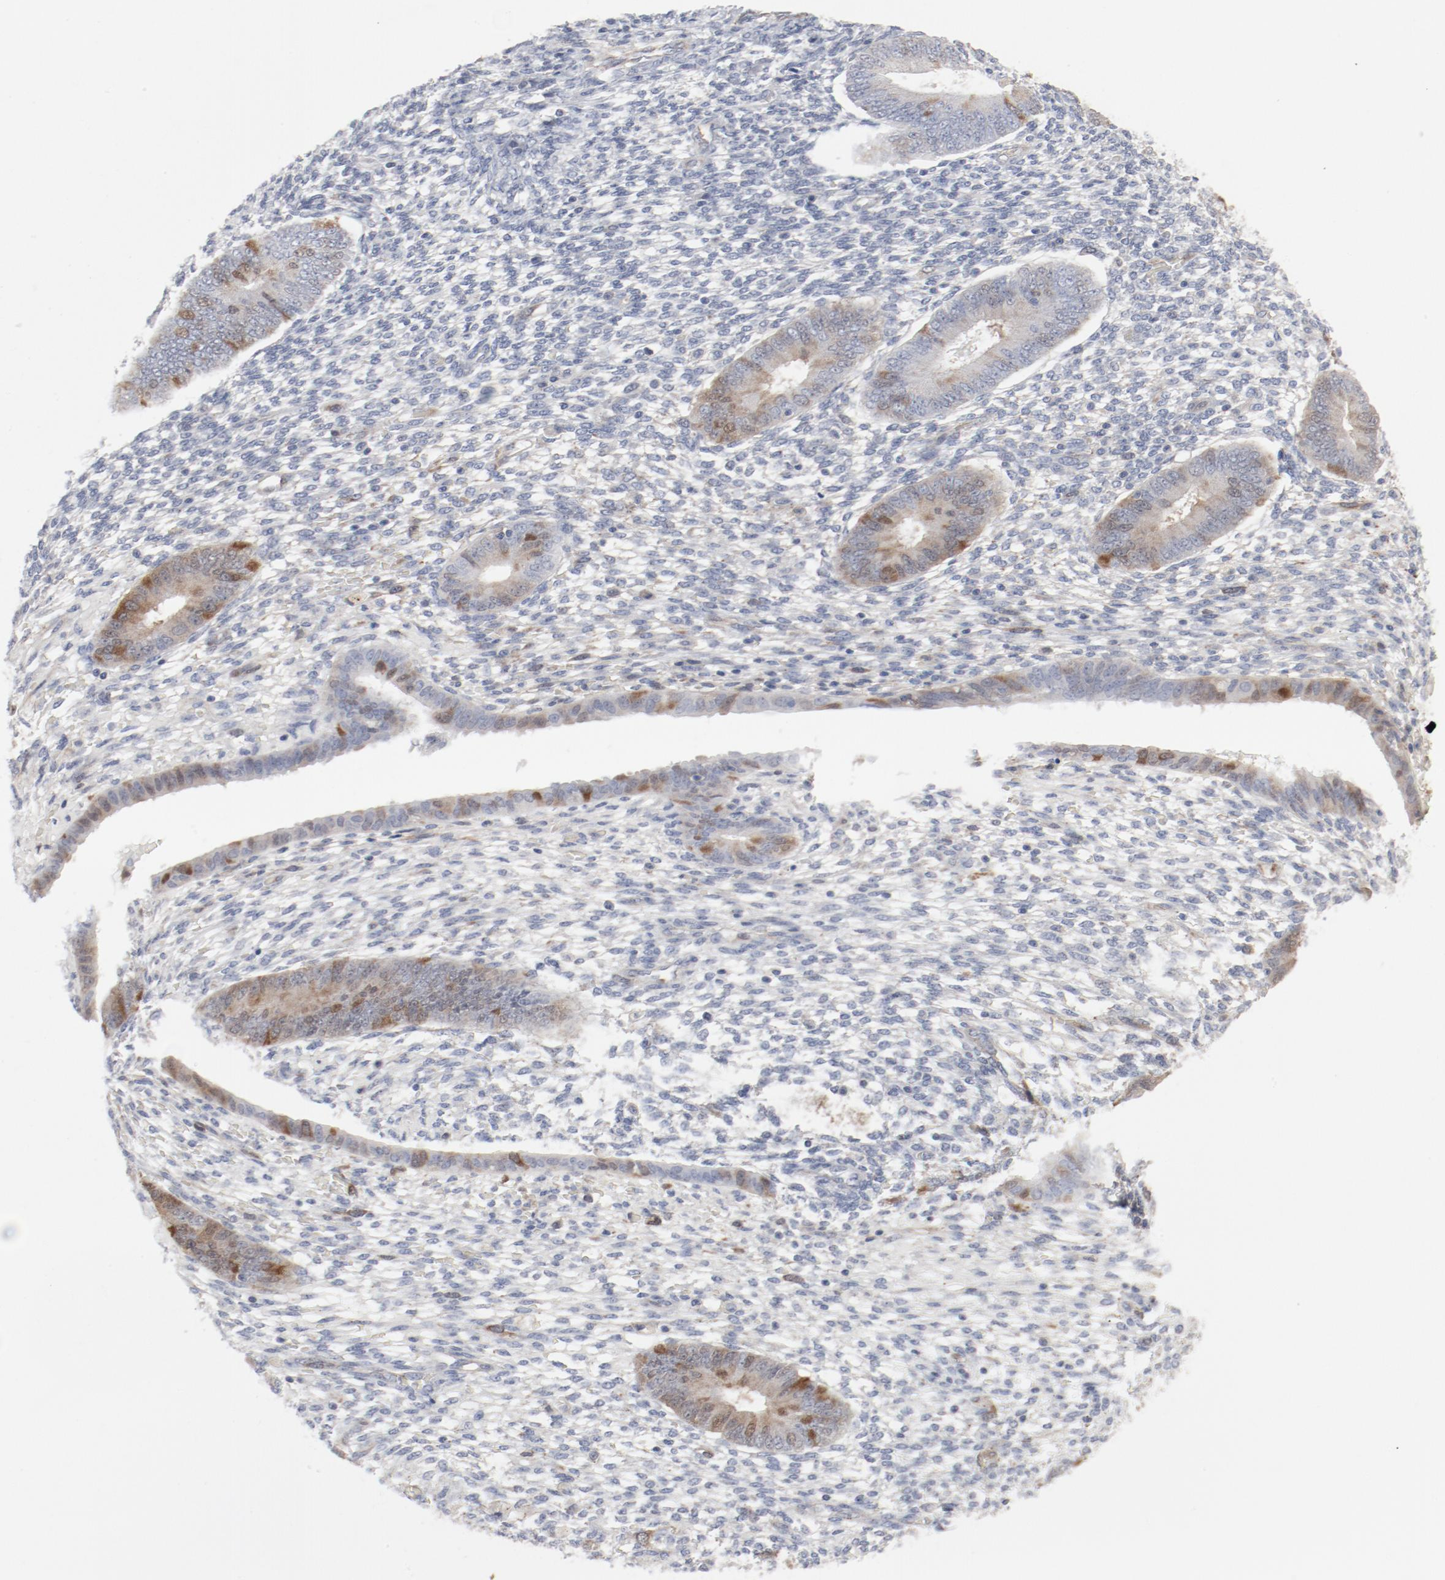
{"staining": {"intensity": "moderate", "quantity": "25%-75%", "location": "nuclear"}, "tissue": "endometrium", "cell_type": "Cells in endometrial stroma", "image_type": "normal", "snomed": [{"axis": "morphology", "description": "Normal tissue, NOS"}, {"axis": "topography", "description": "Endometrium"}], "caption": "Immunohistochemistry (IHC) staining of unremarkable endometrium, which displays medium levels of moderate nuclear staining in about 25%-75% of cells in endometrial stroma indicating moderate nuclear protein staining. The staining was performed using DAB (brown) for protein detection and nuclei were counterstained in hematoxylin (blue).", "gene": "CDK1", "patient": {"sex": "female", "age": 42}}